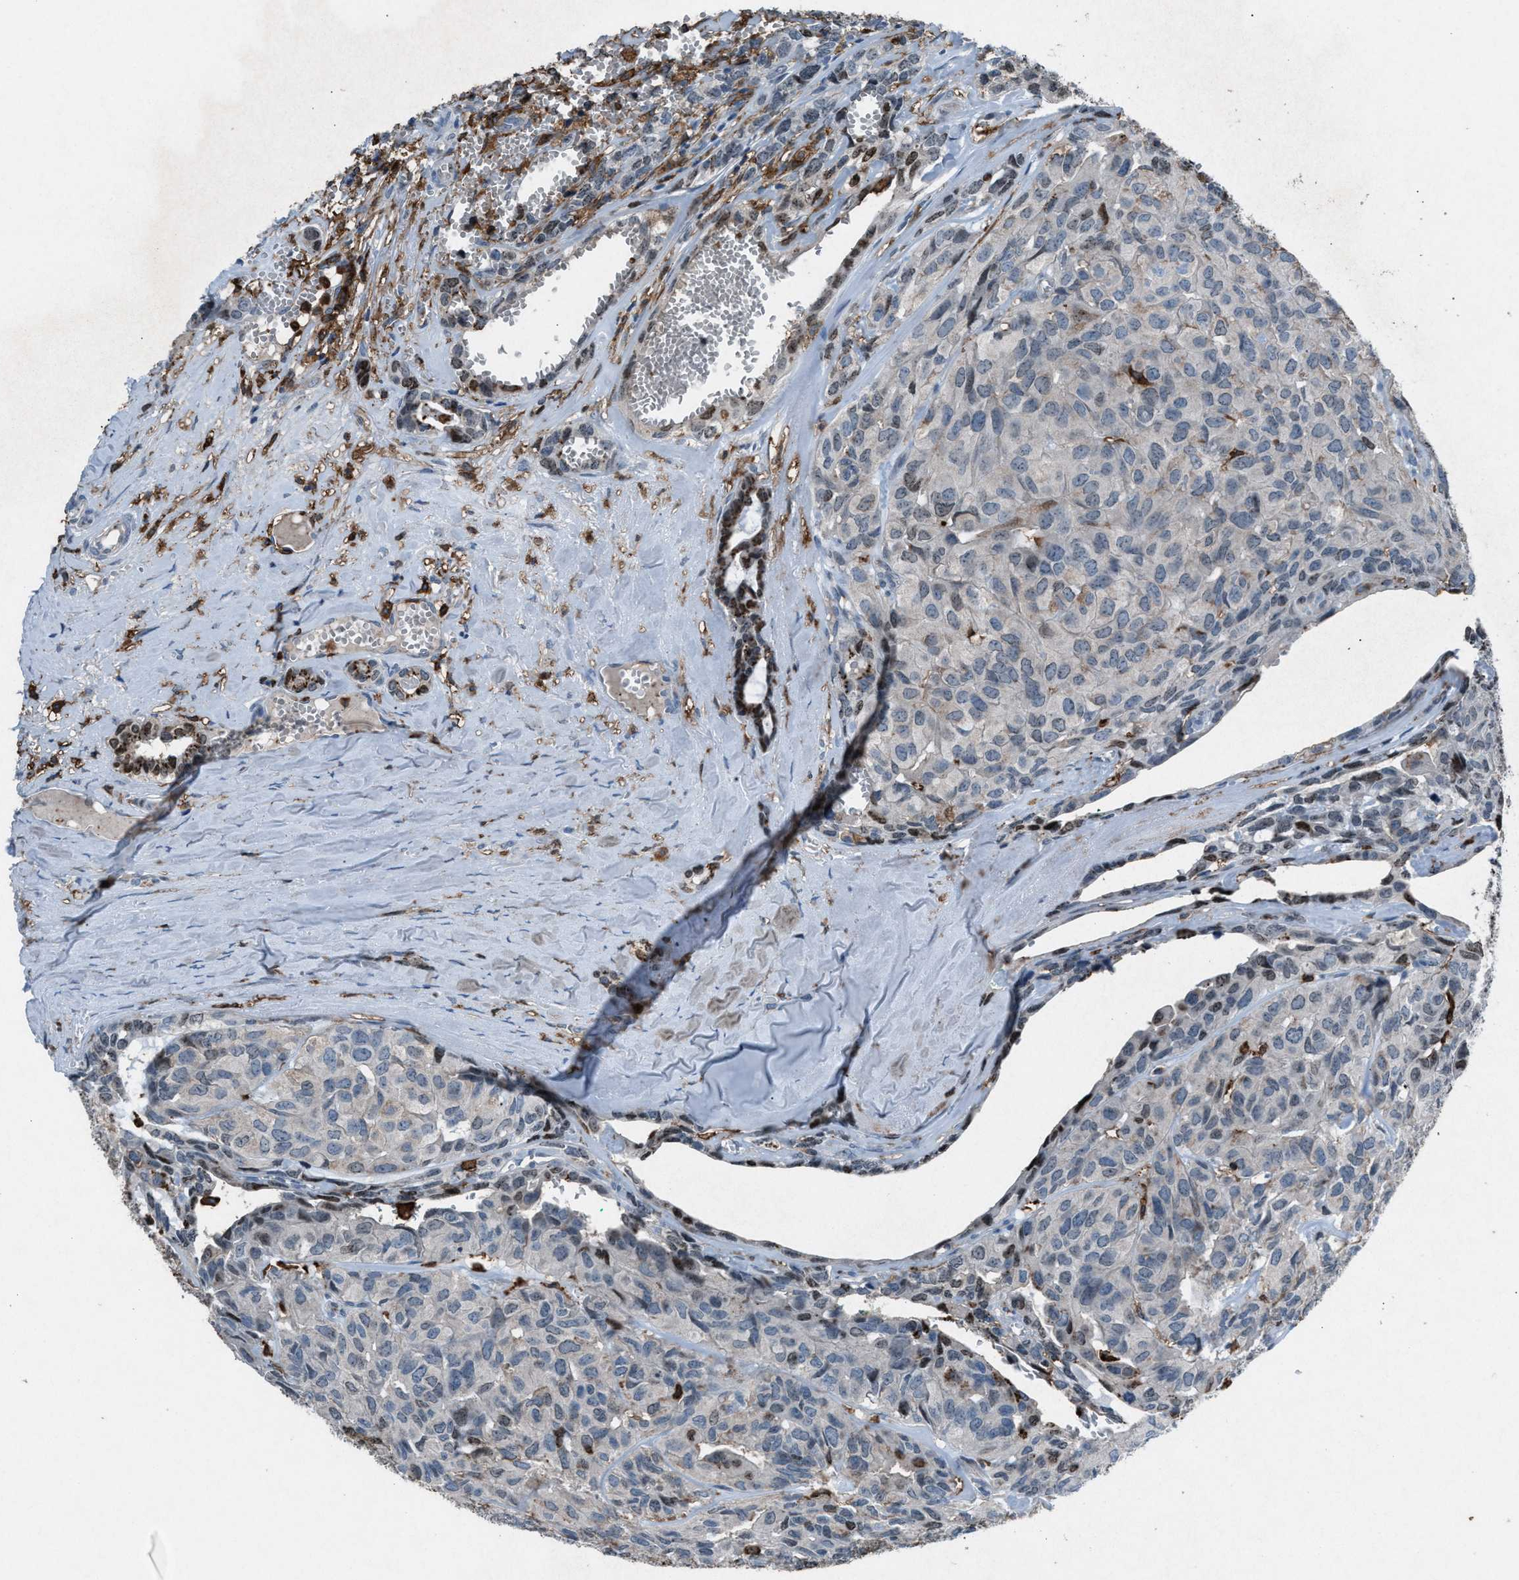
{"staining": {"intensity": "negative", "quantity": "none", "location": "none"}, "tissue": "head and neck cancer", "cell_type": "Tumor cells", "image_type": "cancer", "snomed": [{"axis": "morphology", "description": "Adenocarcinoma, NOS"}, {"axis": "topography", "description": "Salivary gland, NOS"}, {"axis": "topography", "description": "Head-Neck"}], "caption": "Immunohistochemical staining of head and neck cancer (adenocarcinoma) displays no significant positivity in tumor cells.", "gene": "FCER1G", "patient": {"sex": "female", "age": 76}}